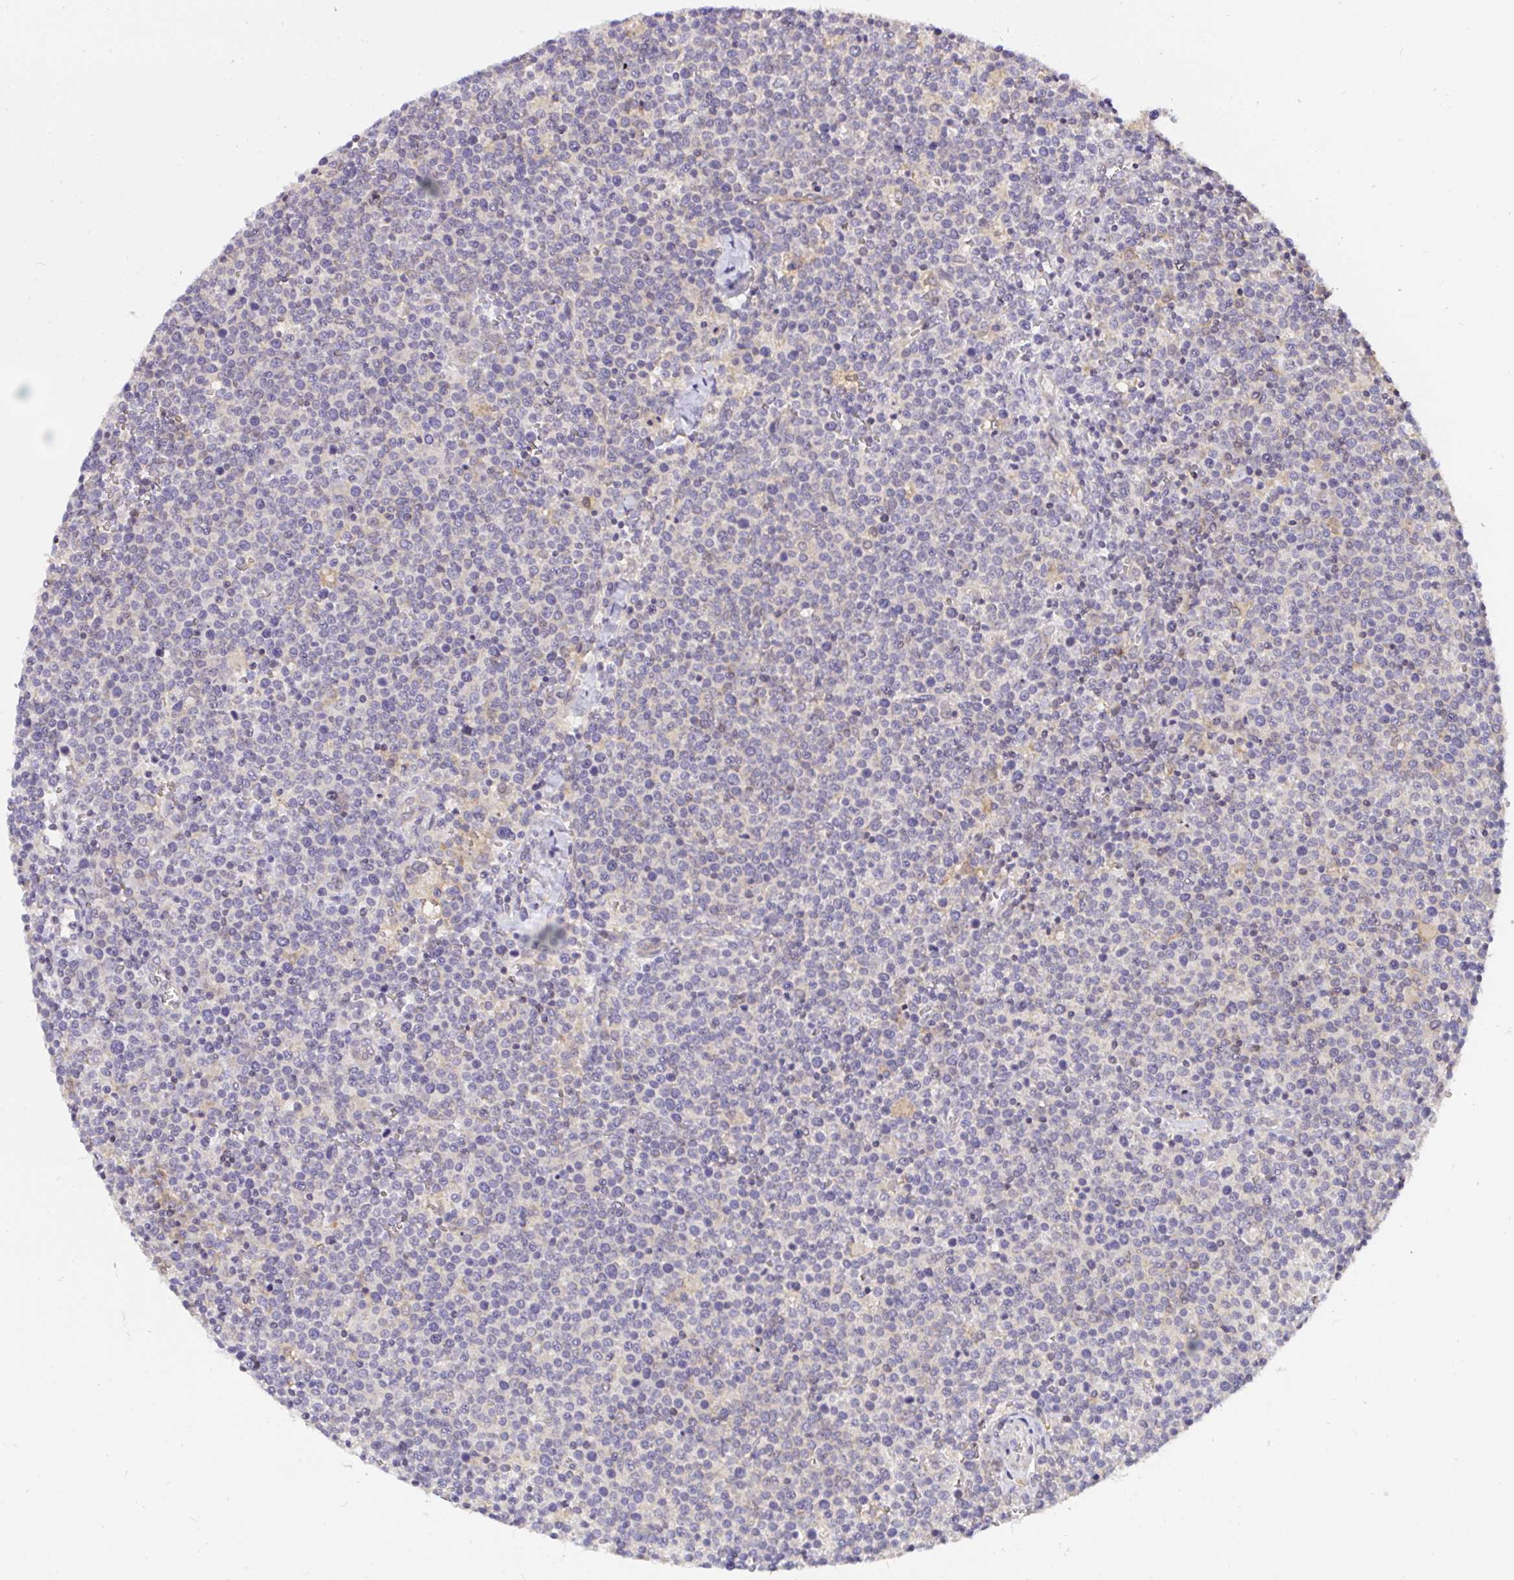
{"staining": {"intensity": "negative", "quantity": "none", "location": "none"}, "tissue": "lymphoma", "cell_type": "Tumor cells", "image_type": "cancer", "snomed": [{"axis": "morphology", "description": "Malignant lymphoma, non-Hodgkin's type, High grade"}, {"axis": "topography", "description": "Lymph node"}], "caption": "DAB (3,3'-diaminobenzidine) immunohistochemical staining of malignant lymphoma, non-Hodgkin's type (high-grade) reveals no significant positivity in tumor cells. The staining was performed using DAB (3,3'-diaminobenzidine) to visualize the protein expression in brown, while the nuclei were stained in blue with hematoxylin (Magnification: 20x).", "gene": "C19orf54", "patient": {"sex": "male", "age": 61}}